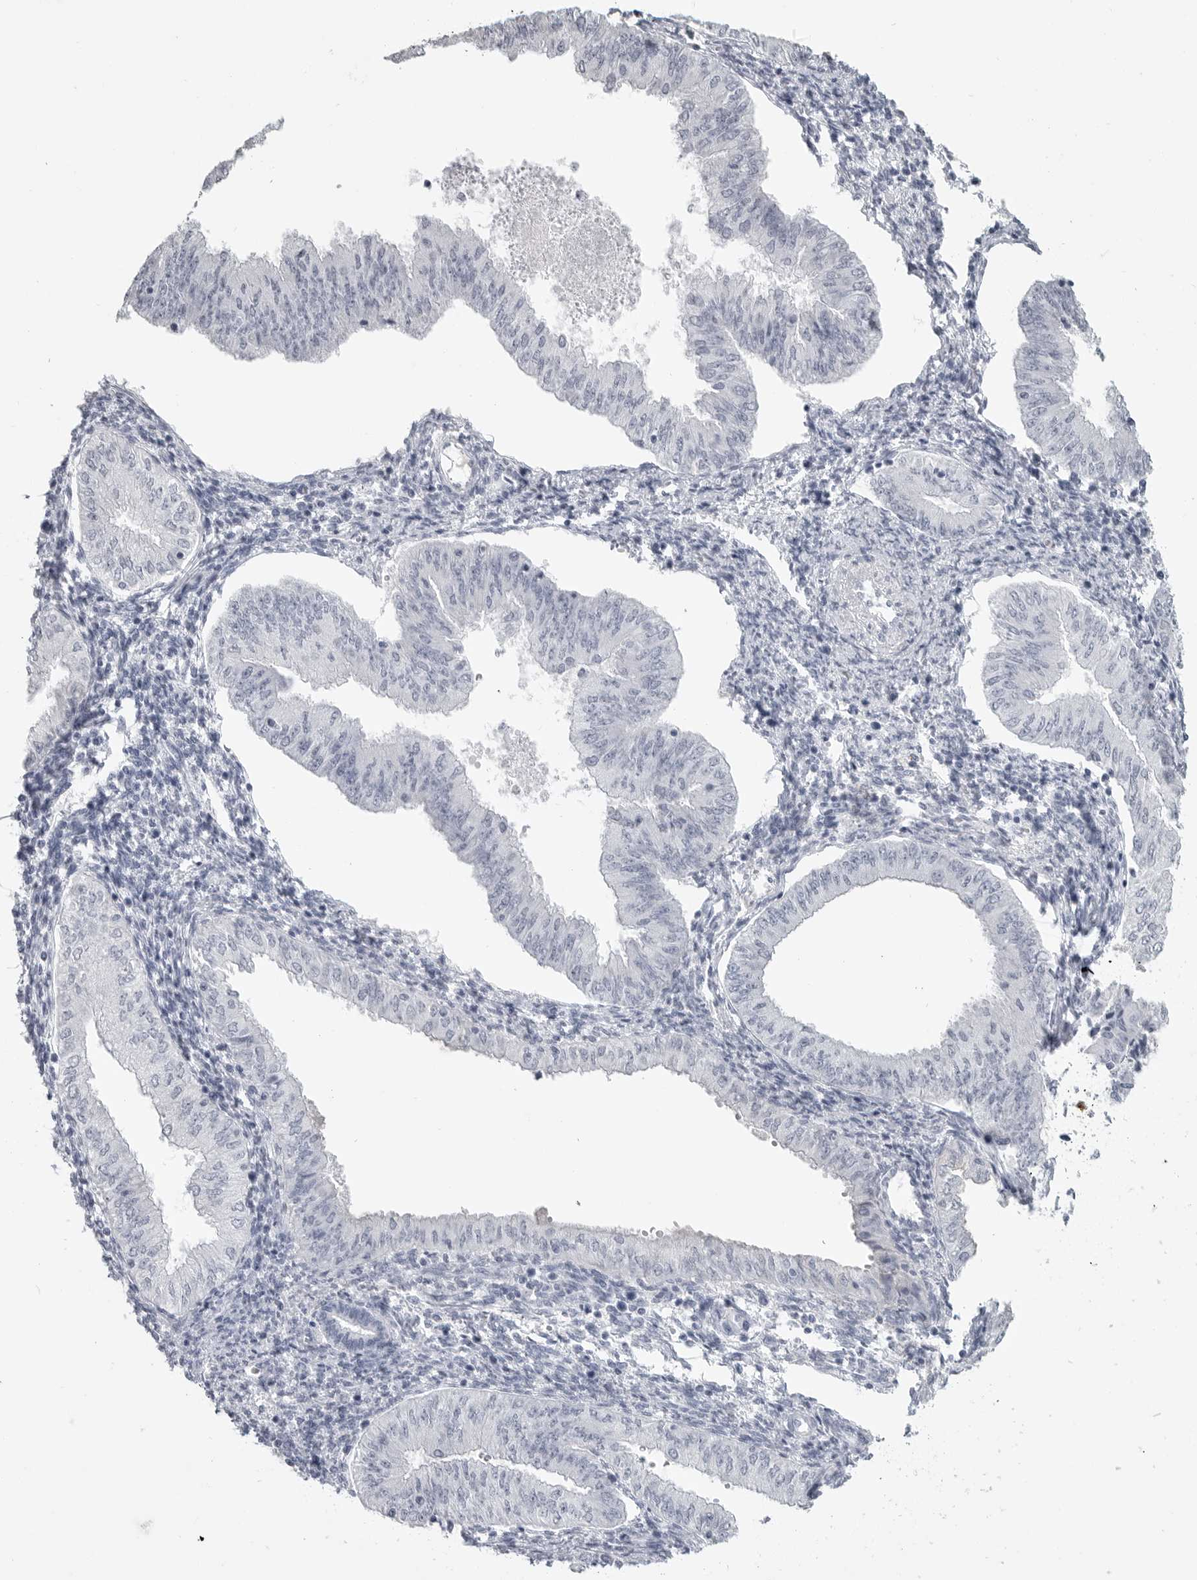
{"staining": {"intensity": "negative", "quantity": "none", "location": "none"}, "tissue": "endometrial cancer", "cell_type": "Tumor cells", "image_type": "cancer", "snomed": [{"axis": "morphology", "description": "Normal tissue, NOS"}, {"axis": "morphology", "description": "Adenocarcinoma, NOS"}, {"axis": "topography", "description": "Endometrium"}], "caption": "Immunohistochemical staining of human endometrial cancer demonstrates no significant staining in tumor cells.", "gene": "LY6D", "patient": {"sex": "female", "age": 53}}